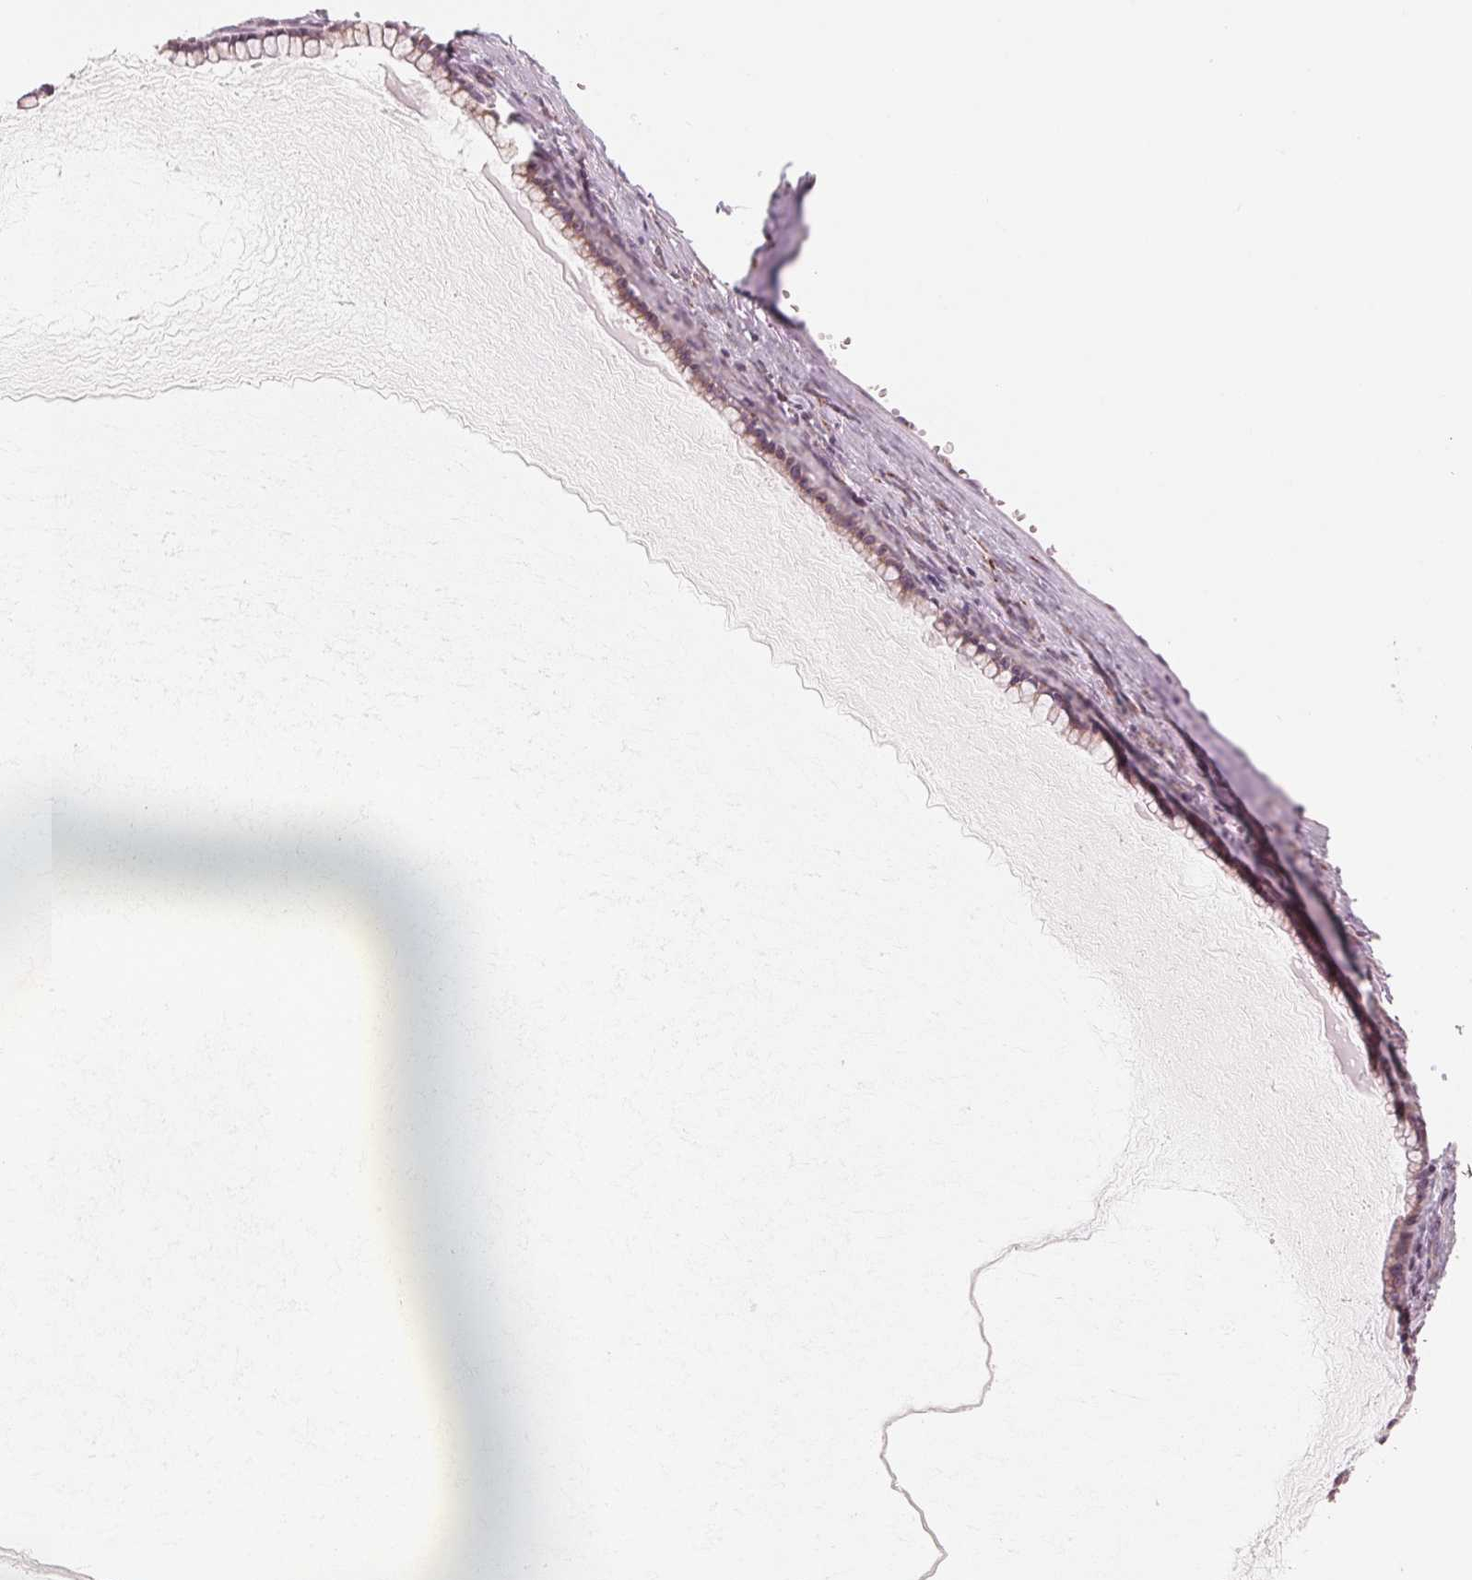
{"staining": {"intensity": "weak", "quantity": ">75%", "location": "cytoplasmic/membranous"}, "tissue": "ovarian cancer", "cell_type": "Tumor cells", "image_type": "cancer", "snomed": [{"axis": "morphology", "description": "Cystadenocarcinoma, mucinous, NOS"}, {"axis": "topography", "description": "Ovary"}], "caption": "Protein staining of ovarian cancer tissue reveals weak cytoplasmic/membranous expression in approximately >75% of tumor cells.", "gene": "IL9R", "patient": {"sex": "female", "age": 41}}